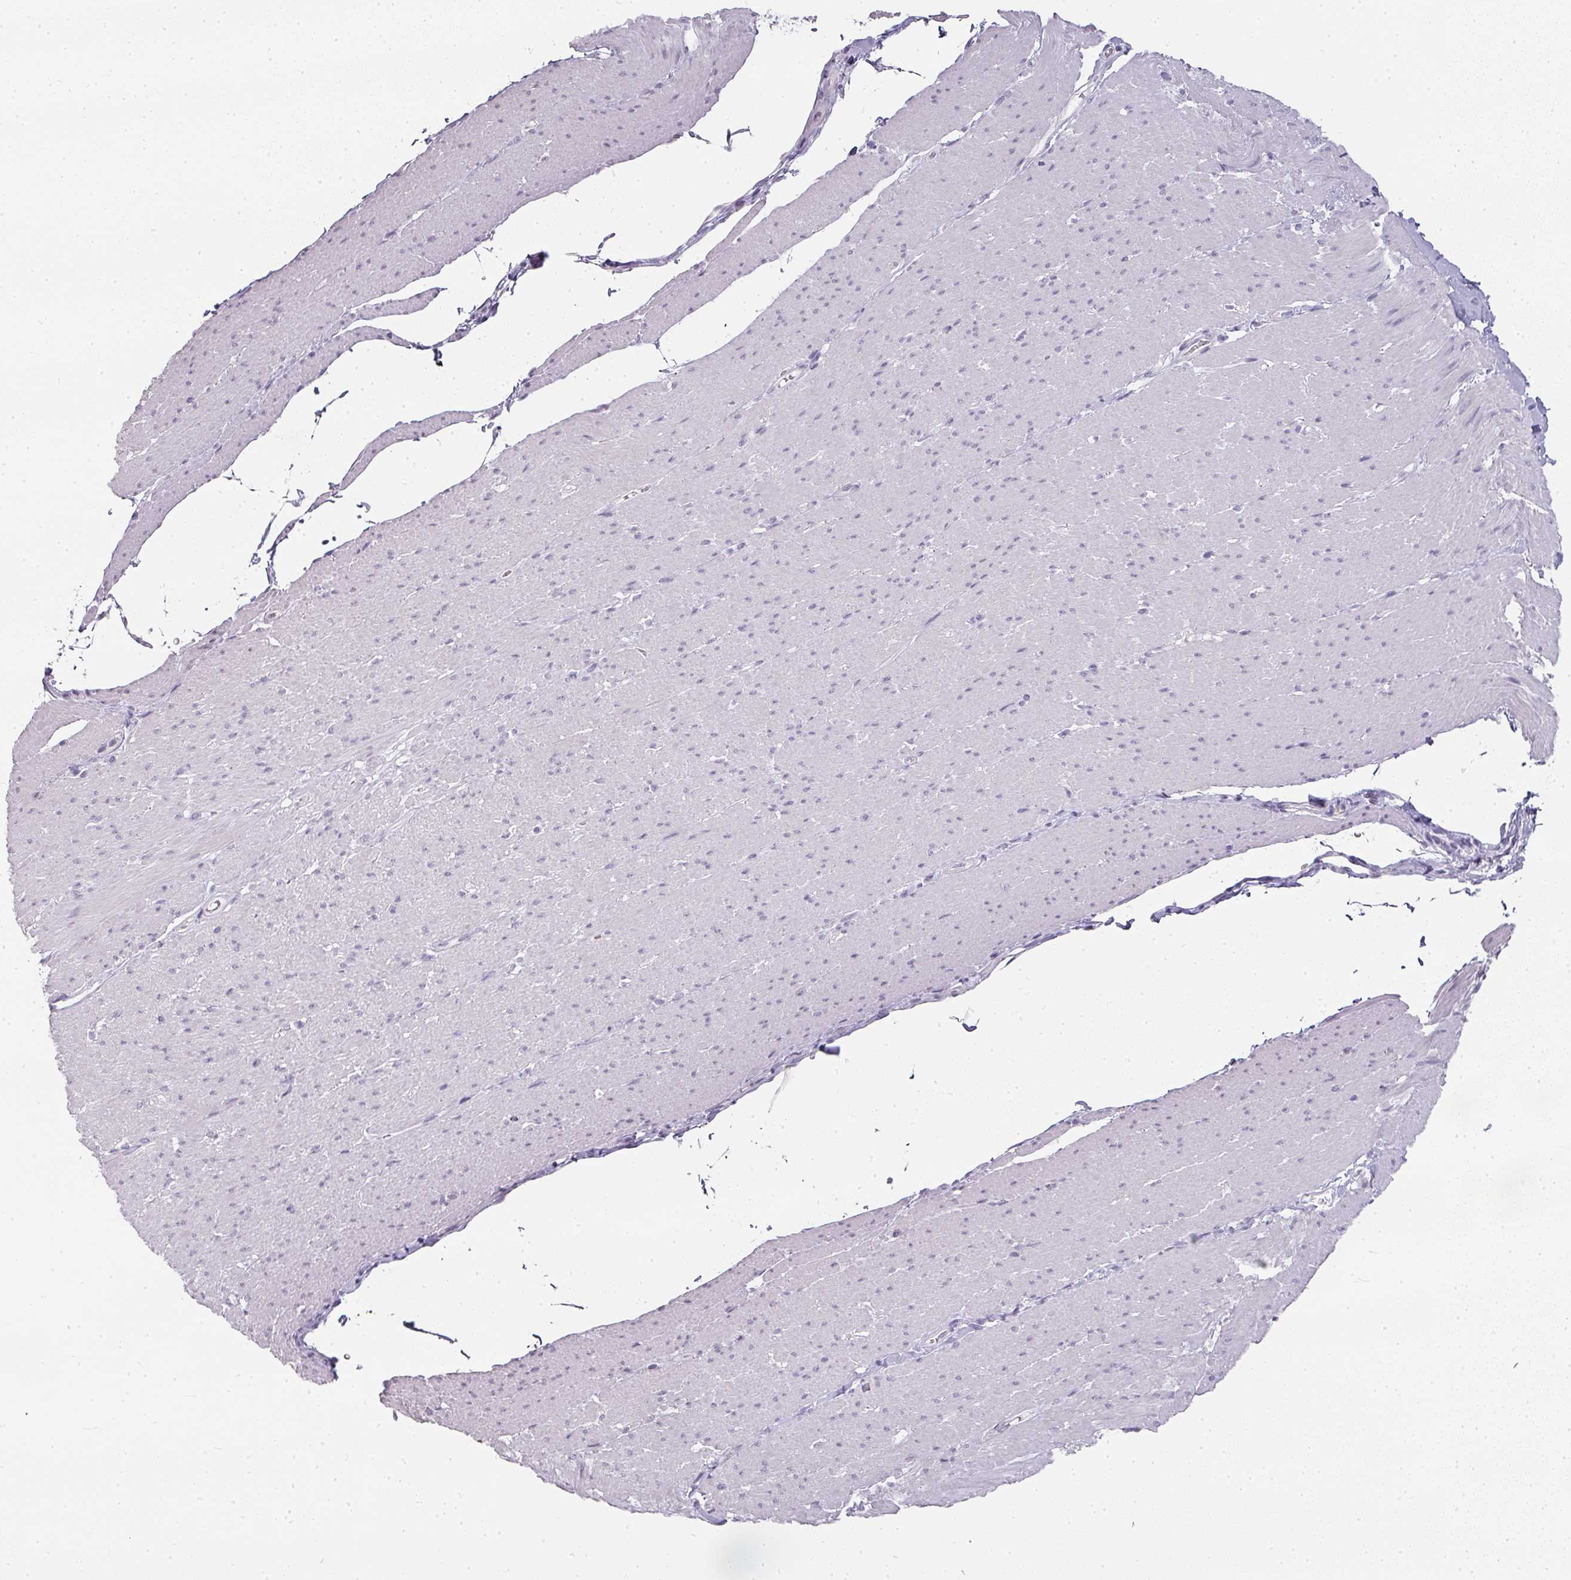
{"staining": {"intensity": "negative", "quantity": "none", "location": "none"}, "tissue": "smooth muscle", "cell_type": "Smooth muscle cells", "image_type": "normal", "snomed": [{"axis": "morphology", "description": "Normal tissue, NOS"}, {"axis": "topography", "description": "Smooth muscle"}, {"axis": "topography", "description": "Rectum"}], "caption": "Immunohistochemistry photomicrograph of normal smooth muscle: human smooth muscle stained with DAB displays no significant protein staining in smooth muscle cells.", "gene": "CAMP", "patient": {"sex": "male", "age": 53}}